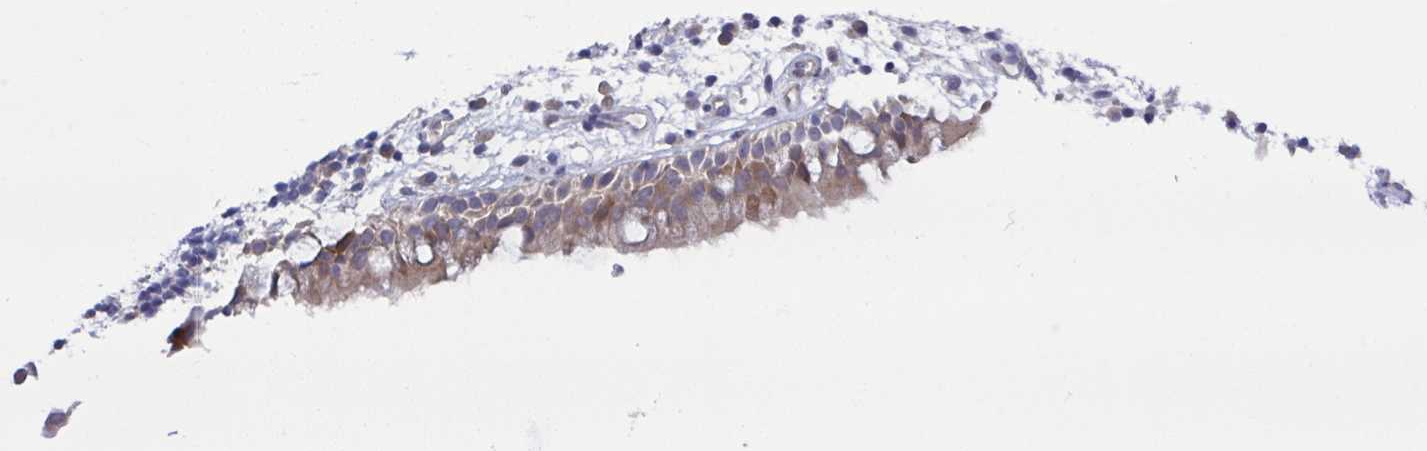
{"staining": {"intensity": "weak", "quantity": "<25%", "location": "cytoplasmic/membranous"}, "tissue": "nasopharynx", "cell_type": "Respiratory epithelial cells", "image_type": "normal", "snomed": [{"axis": "morphology", "description": "Normal tissue, NOS"}, {"axis": "morphology", "description": "Inflammation, NOS"}, {"axis": "topography", "description": "Nasopharynx"}], "caption": "Immunohistochemistry photomicrograph of normal nasopharynx stained for a protein (brown), which exhibits no expression in respiratory epithelial cells.", "gene": "CFAP97D1", "patient": {"sex": "male", "age": 54}}